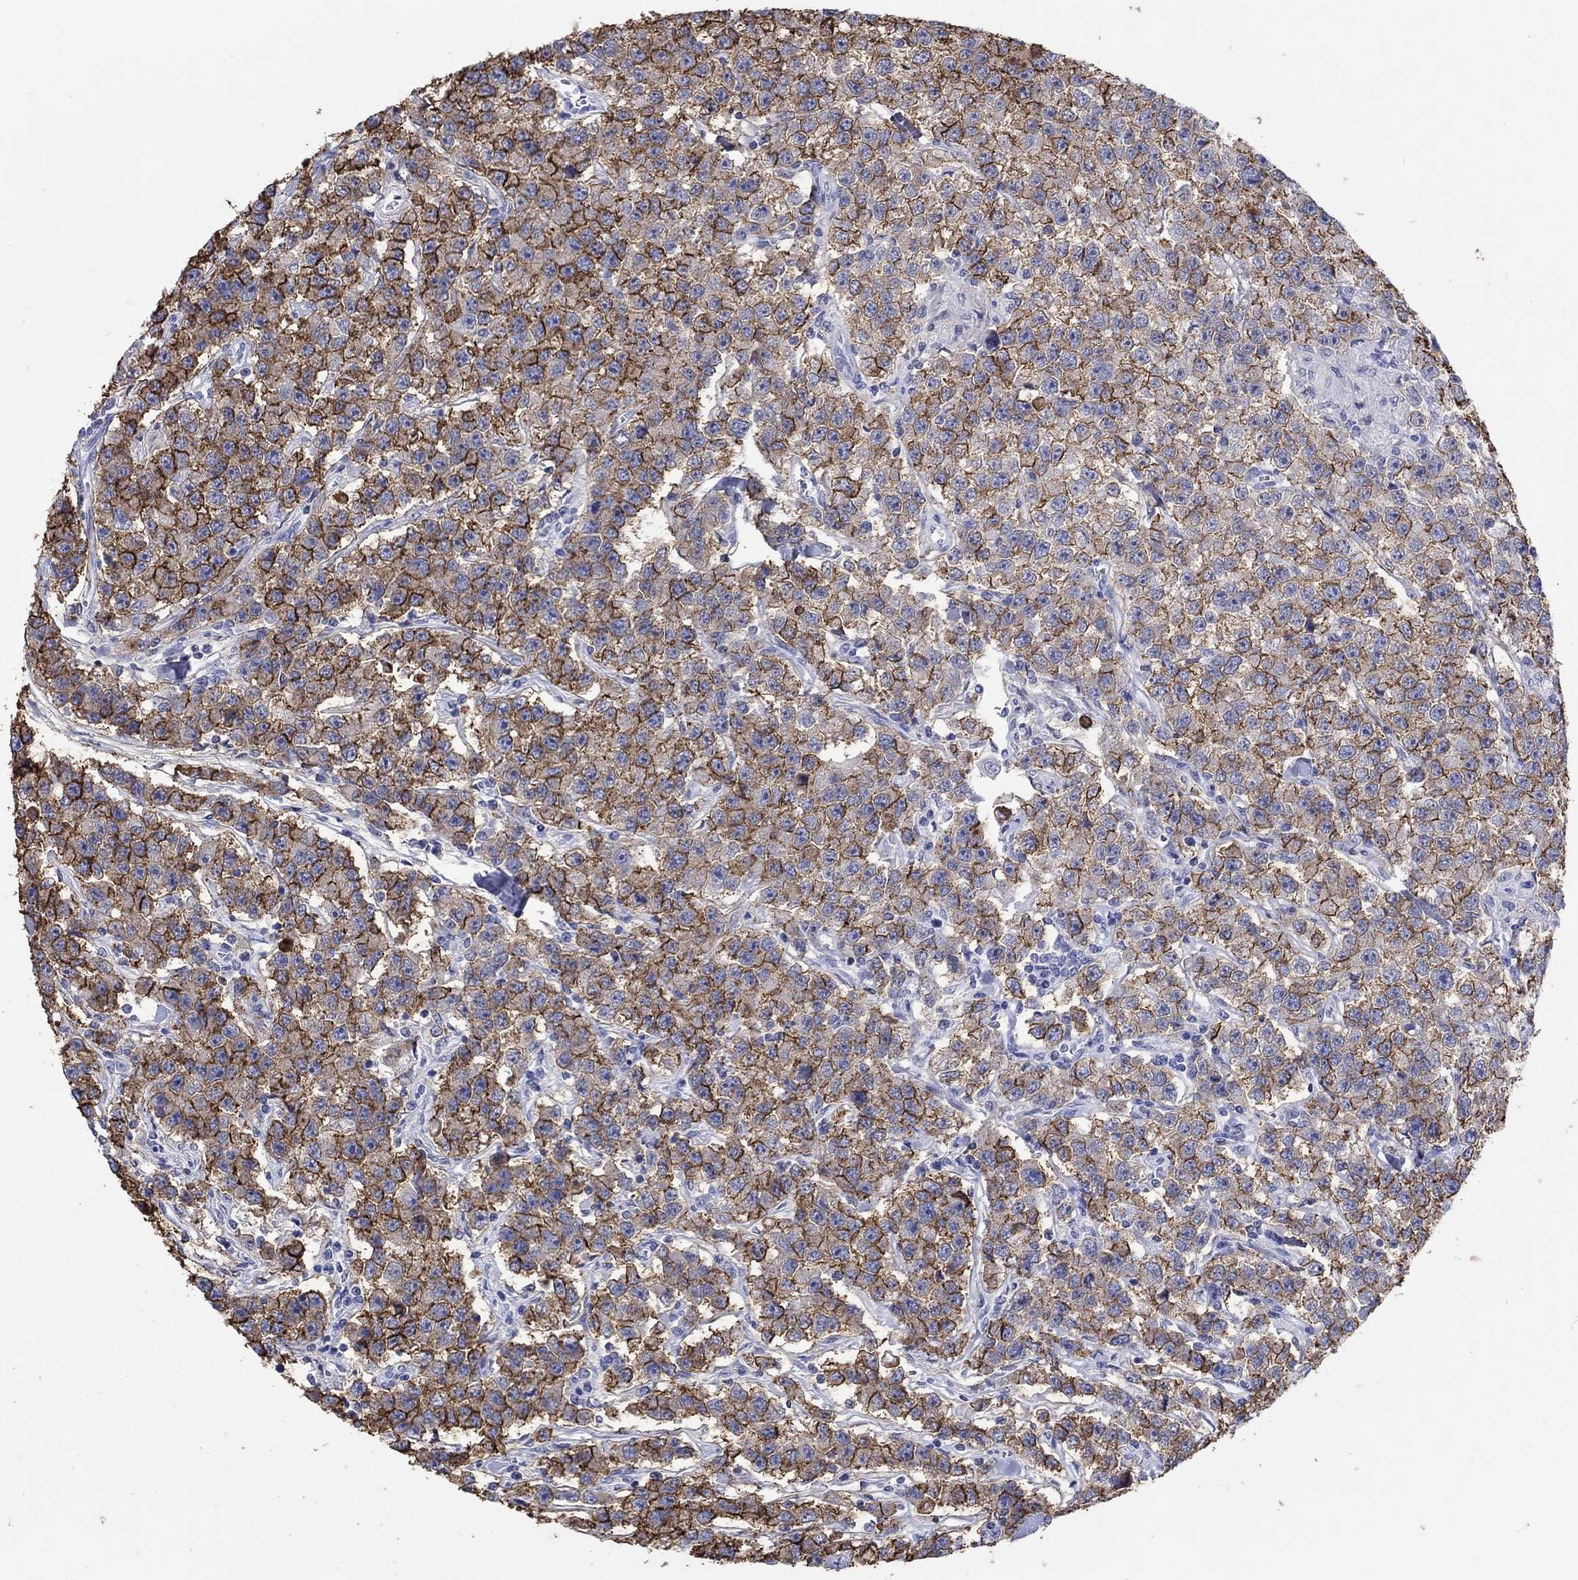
{"staining": {"intensity": "strong", "quantity": ">75%", "location": "cytoplasmic/membranous"}, "tissue": "testis cancer", "cell_type": "Tumor cells", "image_type": "cancer", "snomed": [{"axis": "morphology", "description": "Seminoma, NOS"}, {"axis": "topography", "description": "Testis"}], "caption": "IHC of seminoma (testis) shows high levels of strong cytoplasmic/membranous staining in approximately >75% of tumor cells. IHC stains the protein of interest in brown and the nuclei are stained blue.", "gene": "ERICH3", "patient": {"sex": "male", "age": 59}}